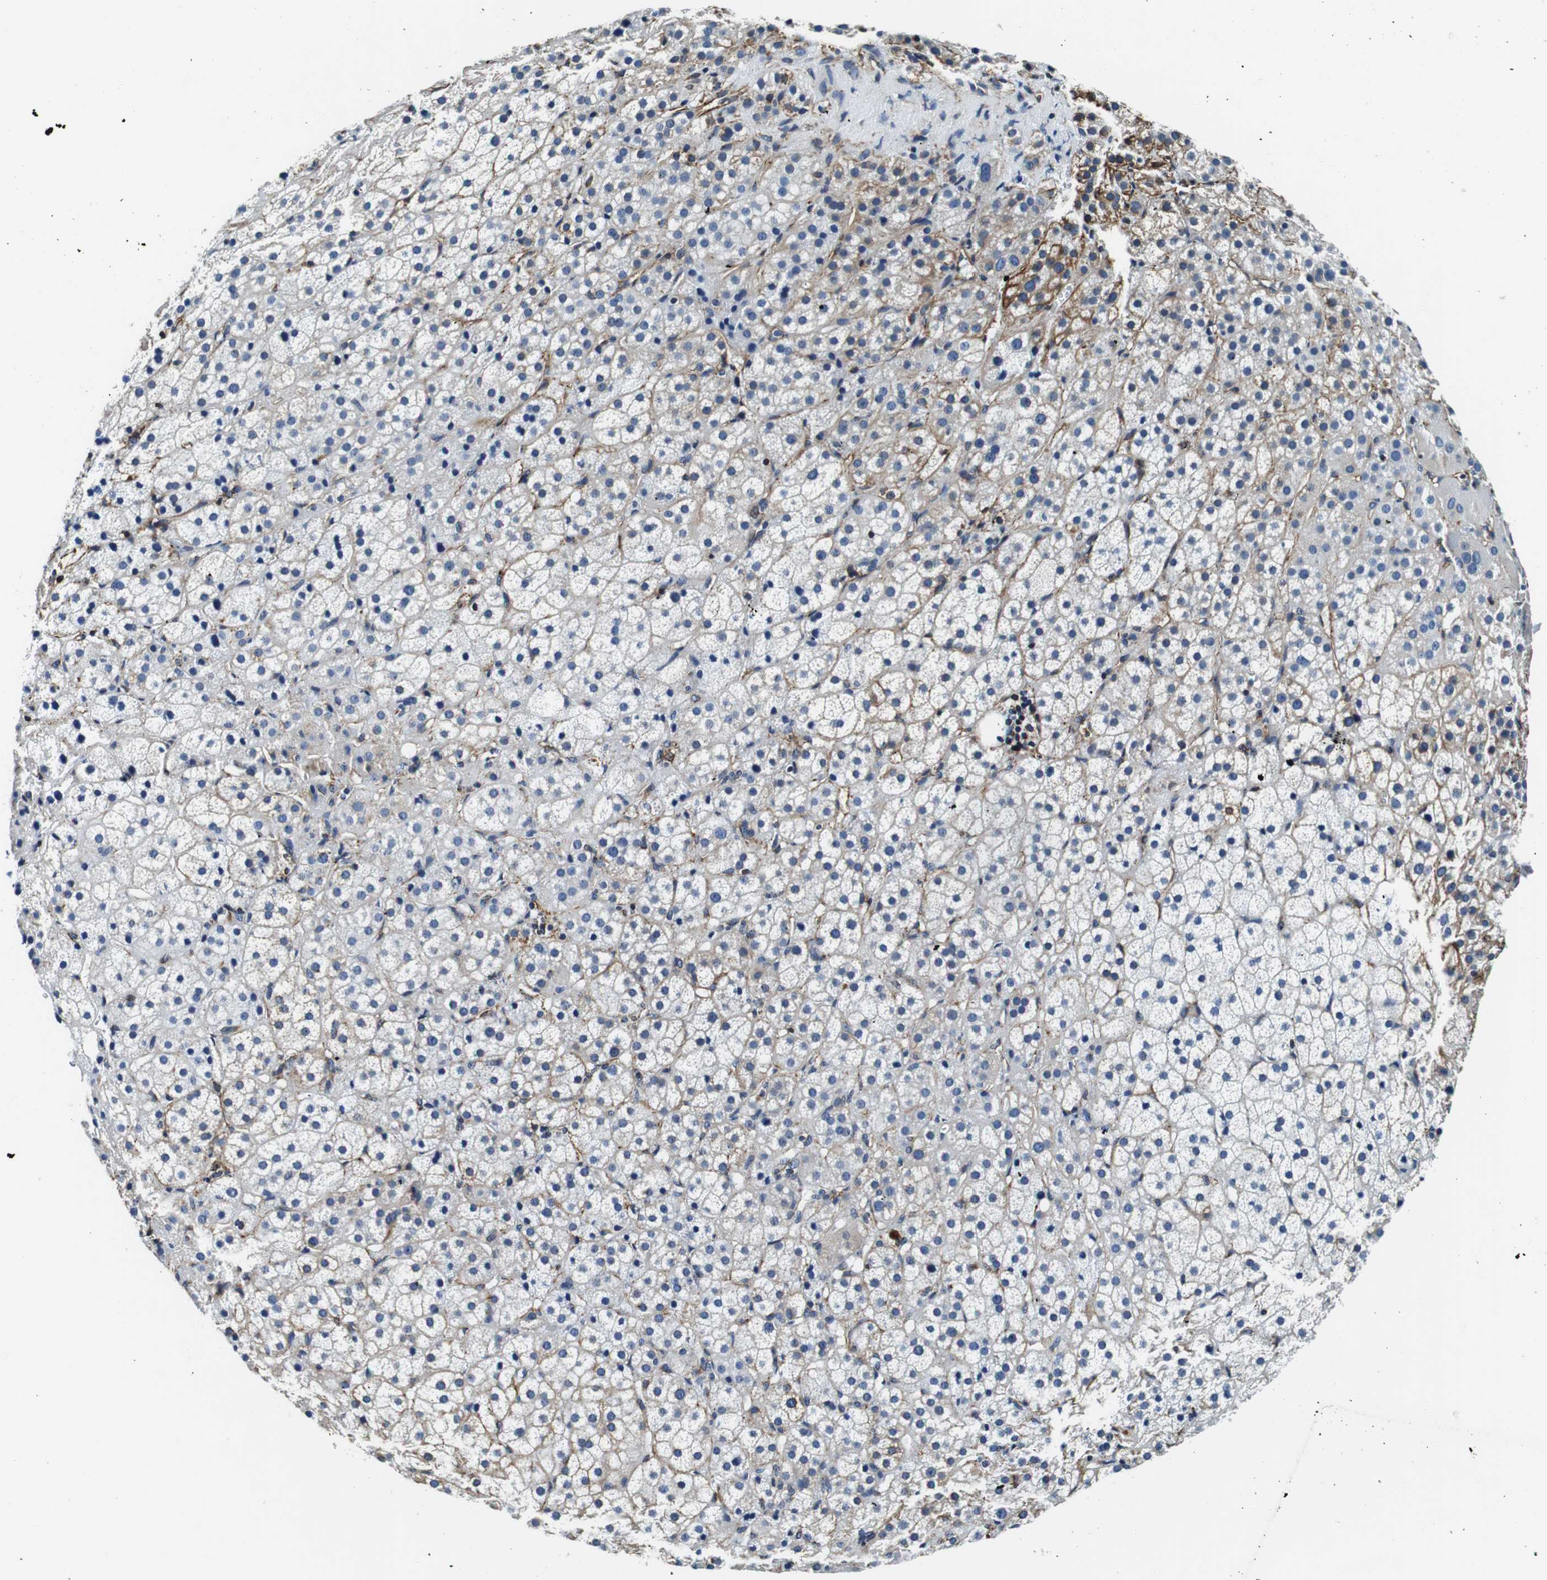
{"staining": {"intensity": "weak", "quantity": "<25%", "location": "cytoplasmic/membranous"}, "tissue": "adrenal gland", "cell_type": "Glandular cells", "image_type": "normal", "snomed": [{"axis": "morphology", "description": "Normal tissue, NOS"}, {"axis": "topography", "description": "Adrenal gland"}], "caption": "DAB (3,3'-diaminobenzidine) immunohistochemical staining of normal human adrenal gland displays no significant staining in glandular cells. (IHC, brightfield microscopy, high magnification).", "gene": "GJE1", "patient": {"sex": "female", "age": 57}}